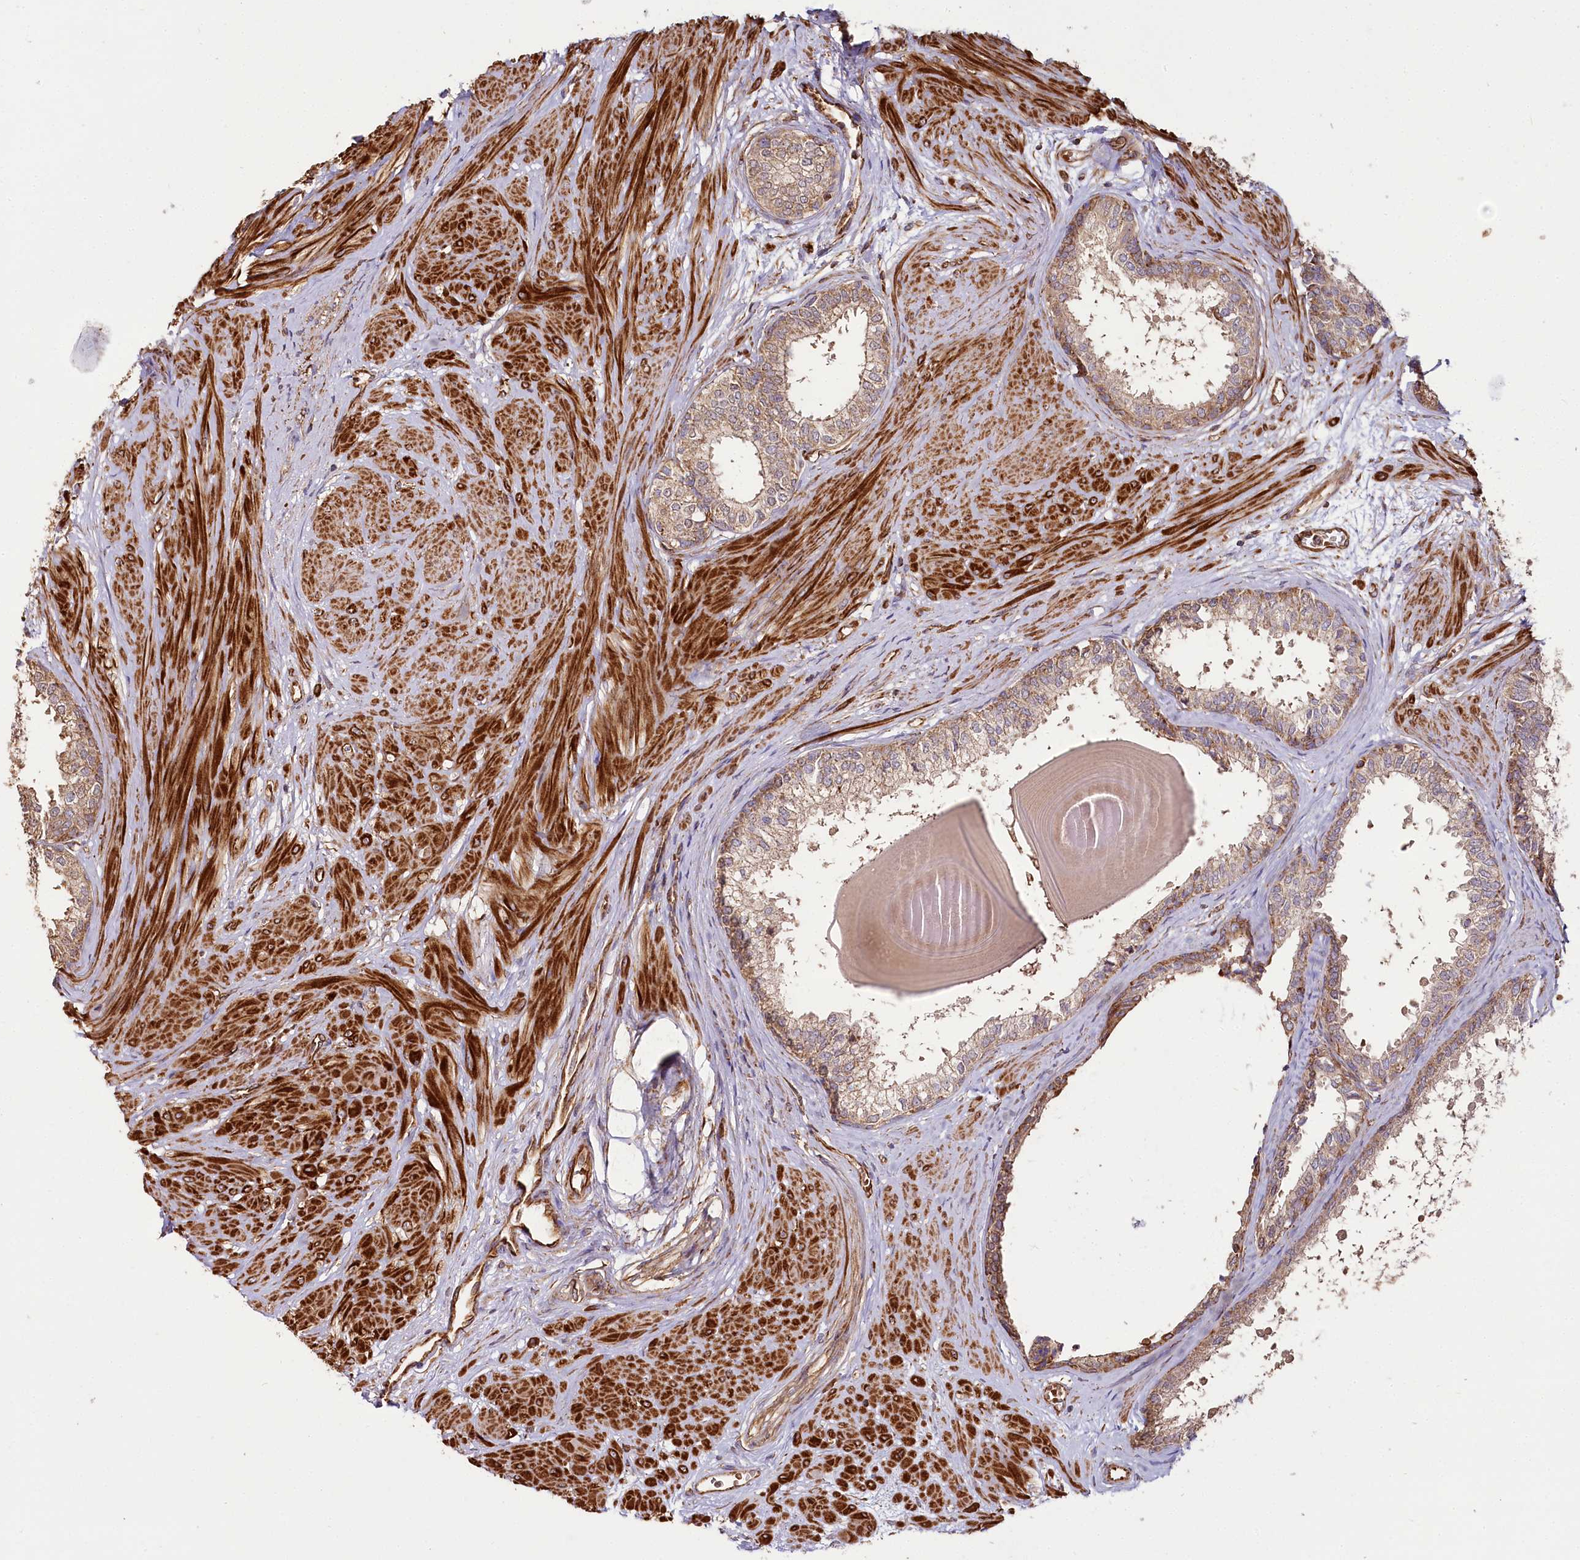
{"staining": {"intensity": "moderate", "quantity": ">75%", "location": "cytoplasmic/membranous"}, "tissue": "prostate", "cell_type": "Glandular cells", "image_type": "normal", "snomed": [{"axis": "morphology", "description": "Normal tissue, NOS"}, {"axis": "topography", "description": "Prostate"}], "caption": "This histopathology image exhibits normal prostate stained with IHC to label a protein in brown. The cytoplasmic/membranous of glandular cells show moderate positivity for the protein. Nuclei are counter-stained blue.", "gene": "THUMPD3", "patient": {"sex": "male", "age": 48}}